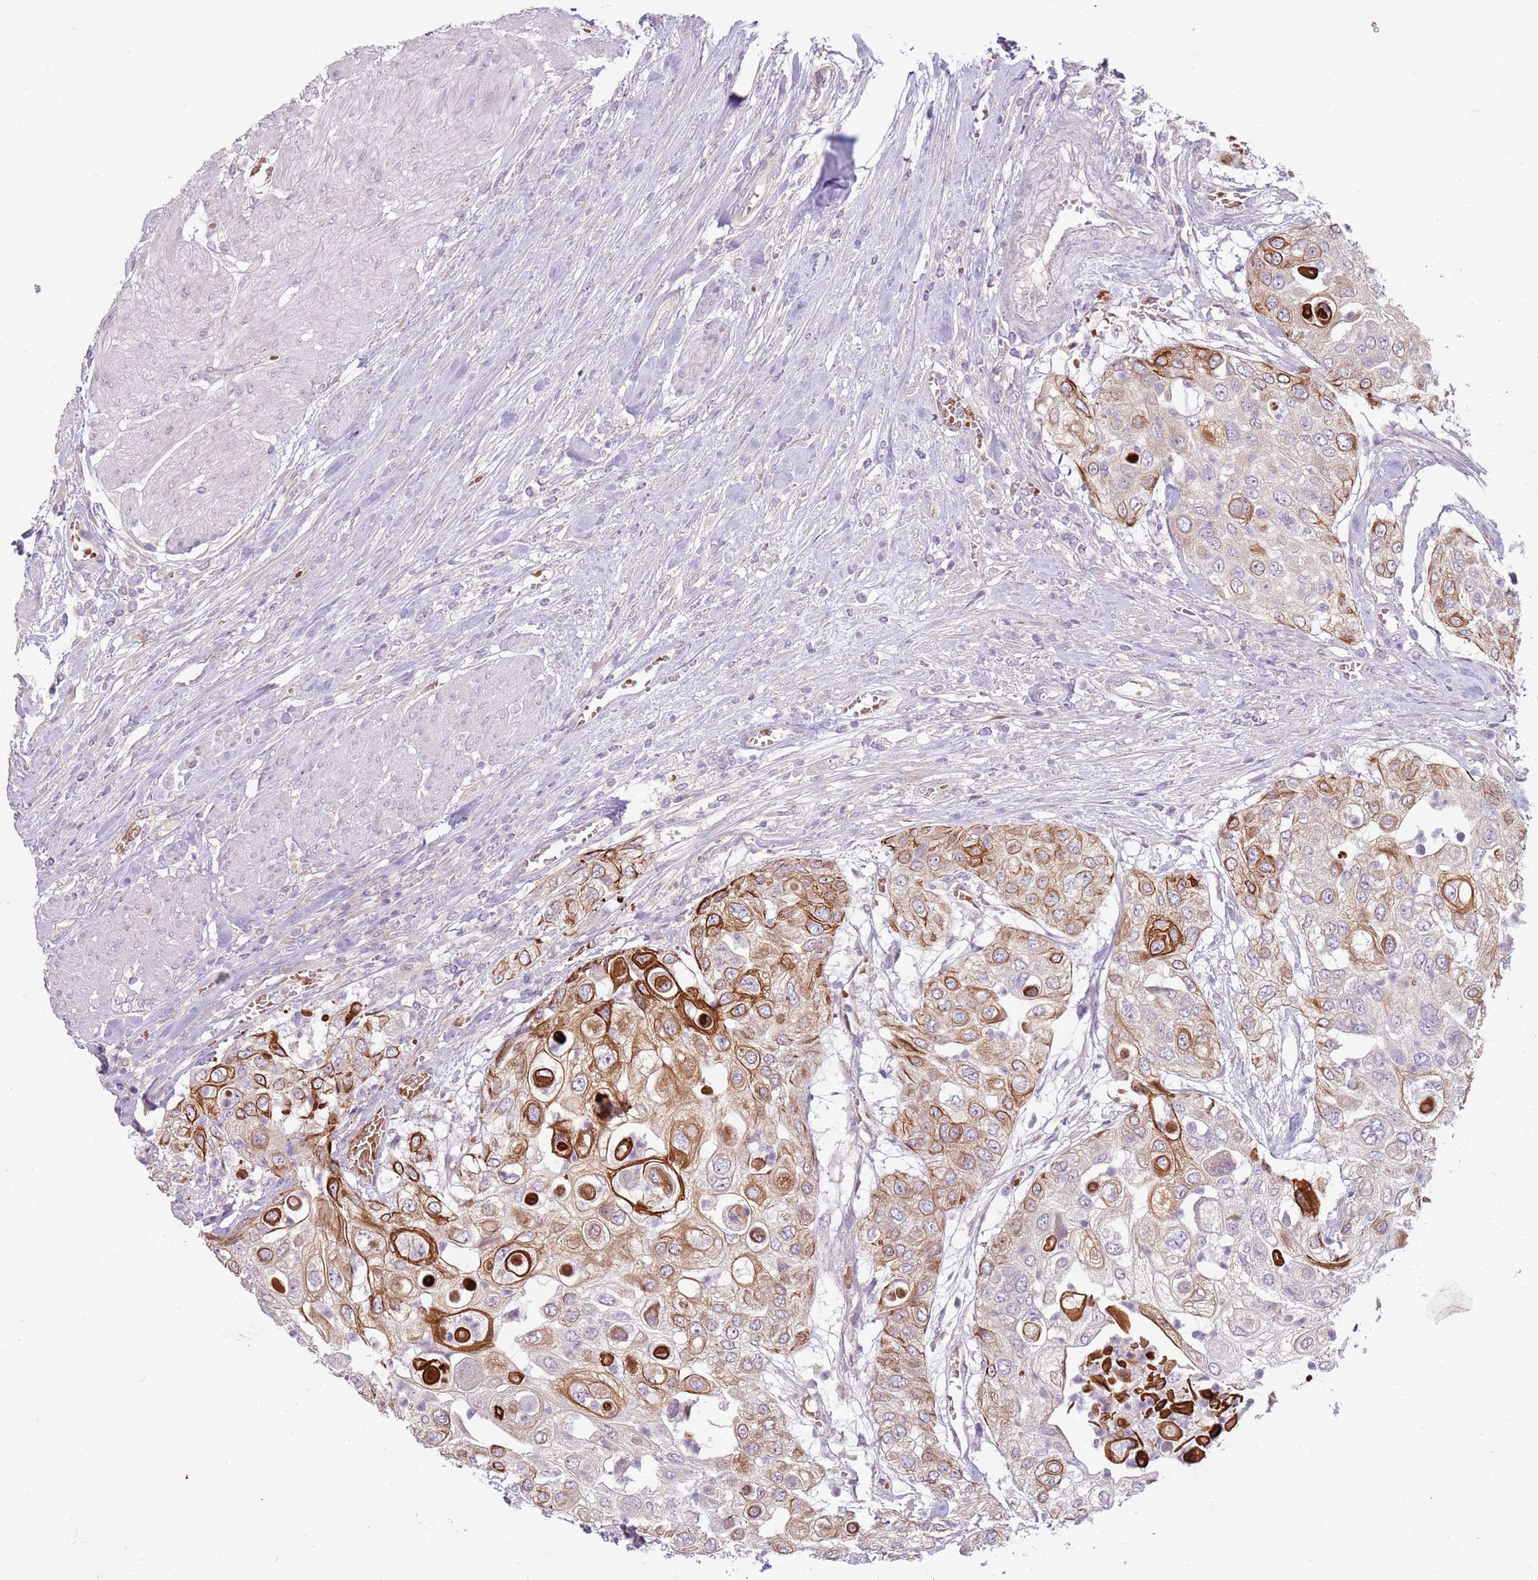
{"staining": {"intensity": "moderate", "quantity": "25%-75%", "location": "cytoplasmic/membranous"}, "tissue": "urothelial cancer", "cell_type": "Tumor cells", "image_type": "cancer", "snomed": [{"axis": "morphology", "description": "Urothelial carcinoma, High grade"}, {"axis": "topography", "description": "Urinary bladder"}], "caption": "Urothelial carcinoma (high-grade) stained with IHC reveals moderate cytoplasmic/membranous staining in approximately 25%-75% of tumor cells.", "gene": "HSPA14", "patient": {"sex": "female", "age": 79}}